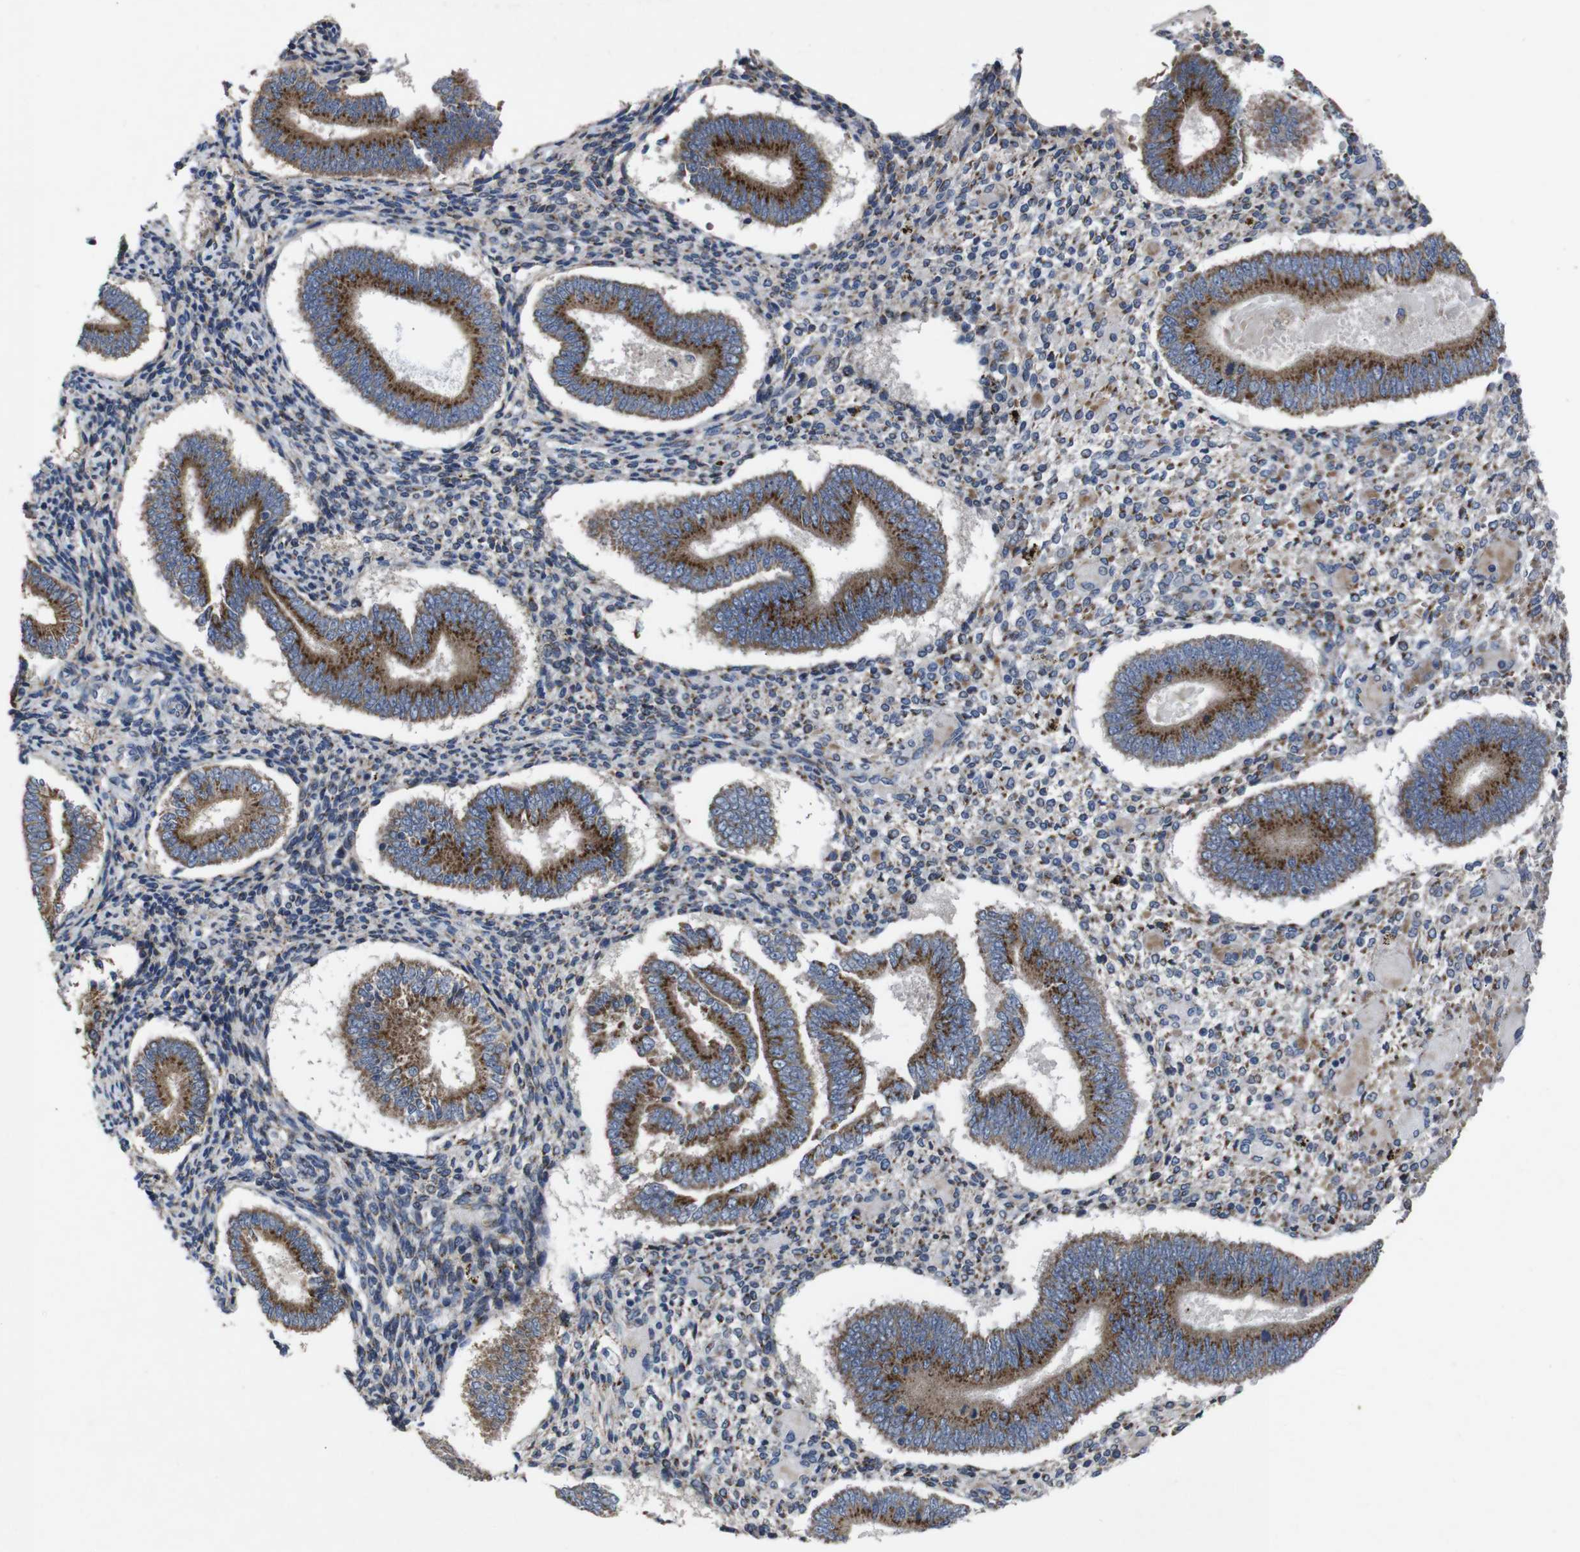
{"staining": {"intensity": "moderate", "quantity": "<25%", "location": "cytoplasmic/membranous"}, "tissue": "endometrium", "cell_type": "Cells in endometrial stroma", "image_type": "normal", "snomed": [{"axis": "morphology", "description": "Normal tissue, NOS"}, {"axis": "topography", "description": "Endometrium"}], "caption": "Immunohistochemical staining of benign endometrium reveals <25% levels of moderate cytoplasmic/membranous protein positivity in approximately <25% of cells in endometrial stroma.", "gene": "CHST10", "patient": {"sex": "female", "age": 42}}